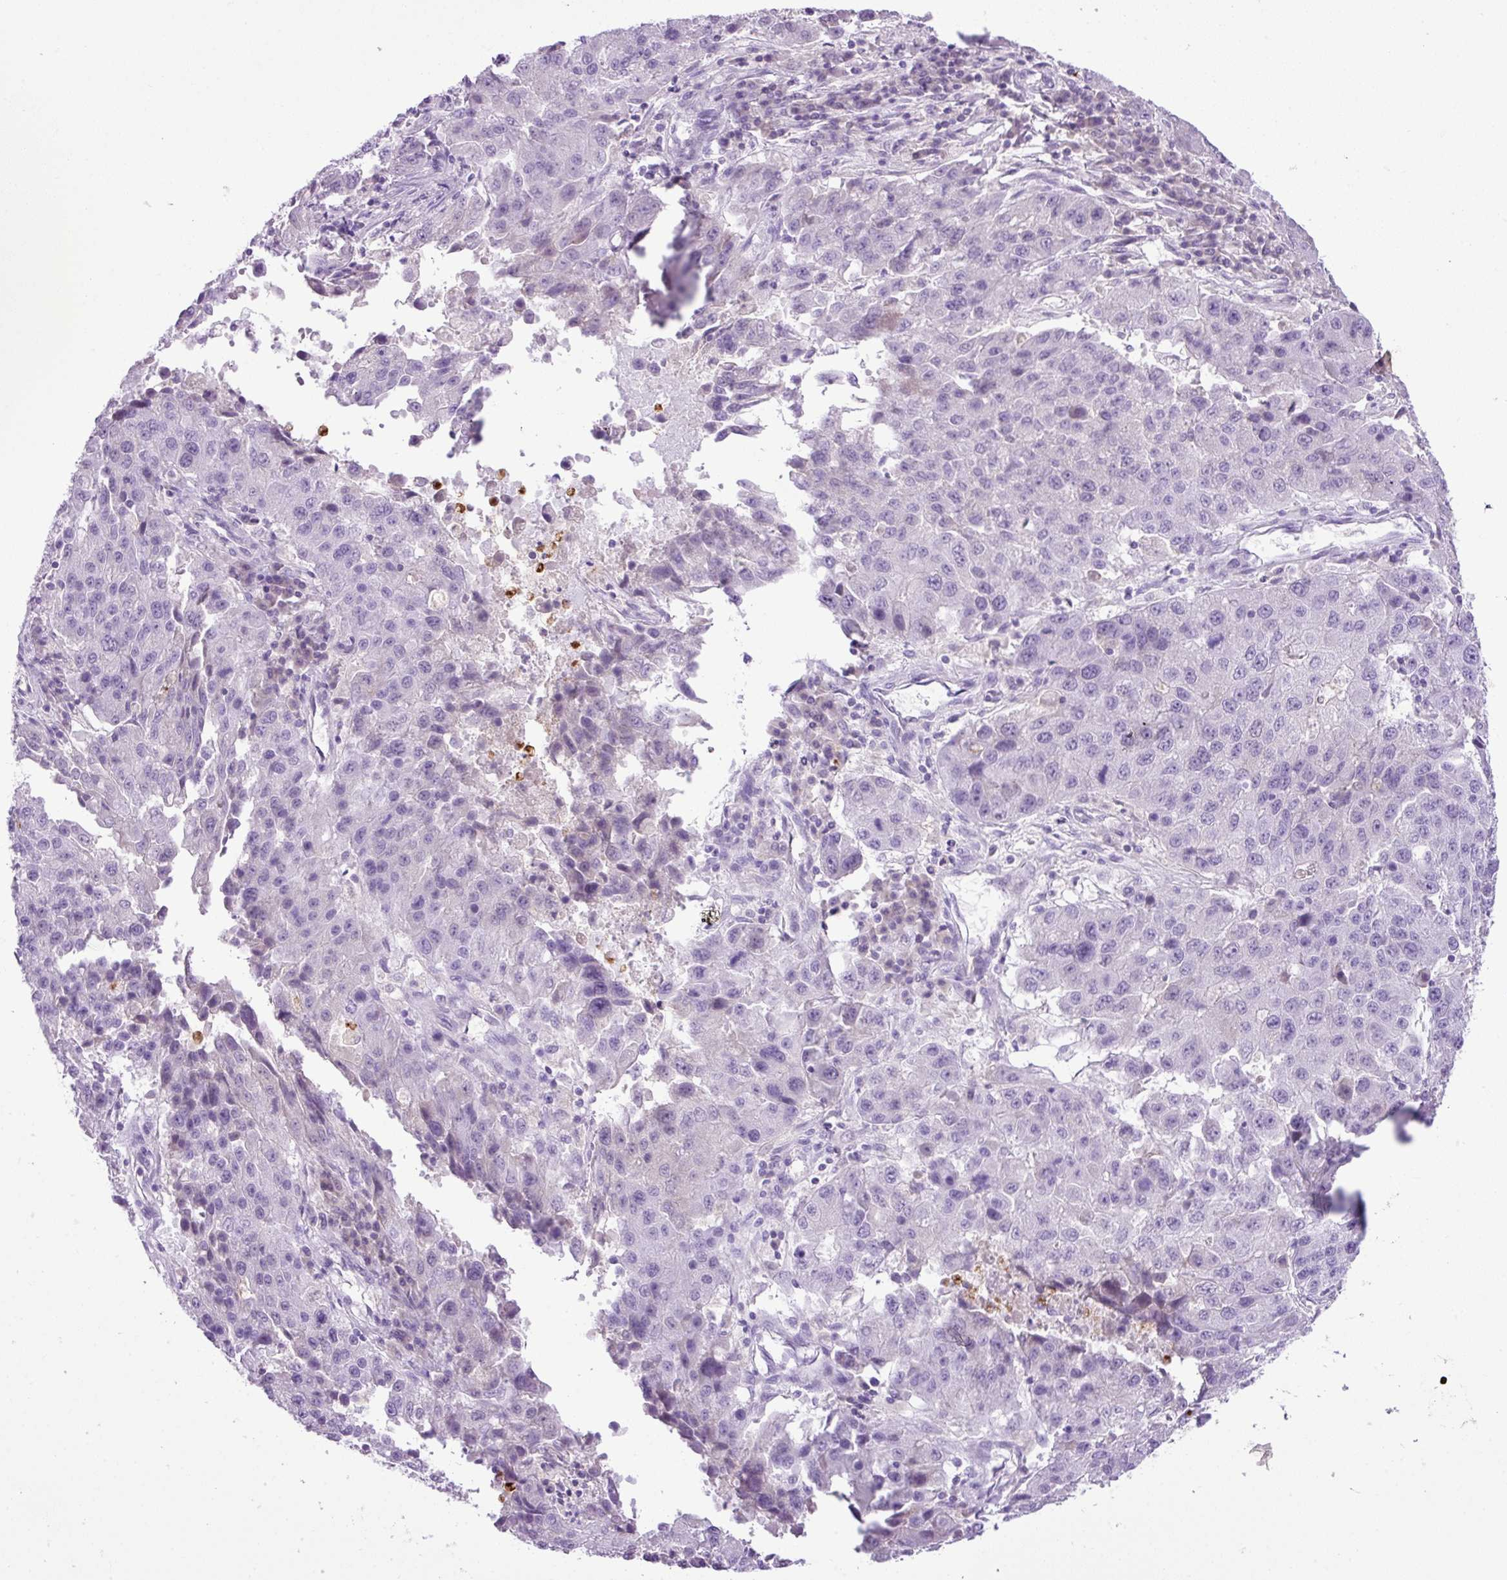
{"staining": {"intensity": "negative", "quantity": "none", "location": "none"}, "tissue": "stomach cancer", "cell_type": "Tumor cells", "image_type": "cancer", "snomed": [{"axis": "morphology", "description": "Adenocarcinoma, NOS"}, {"axis": "topography", "description": "Stomach"}], "caption": "IHC image of neoplastic tissue: human adenocarcinoma (stomach) stained with DAB (3,3'-diaminobenzidine) shows no significant protein positivity in tumor cells.", "gene": "HTR3E", "patient": {"sex": "male", "age": 71}}